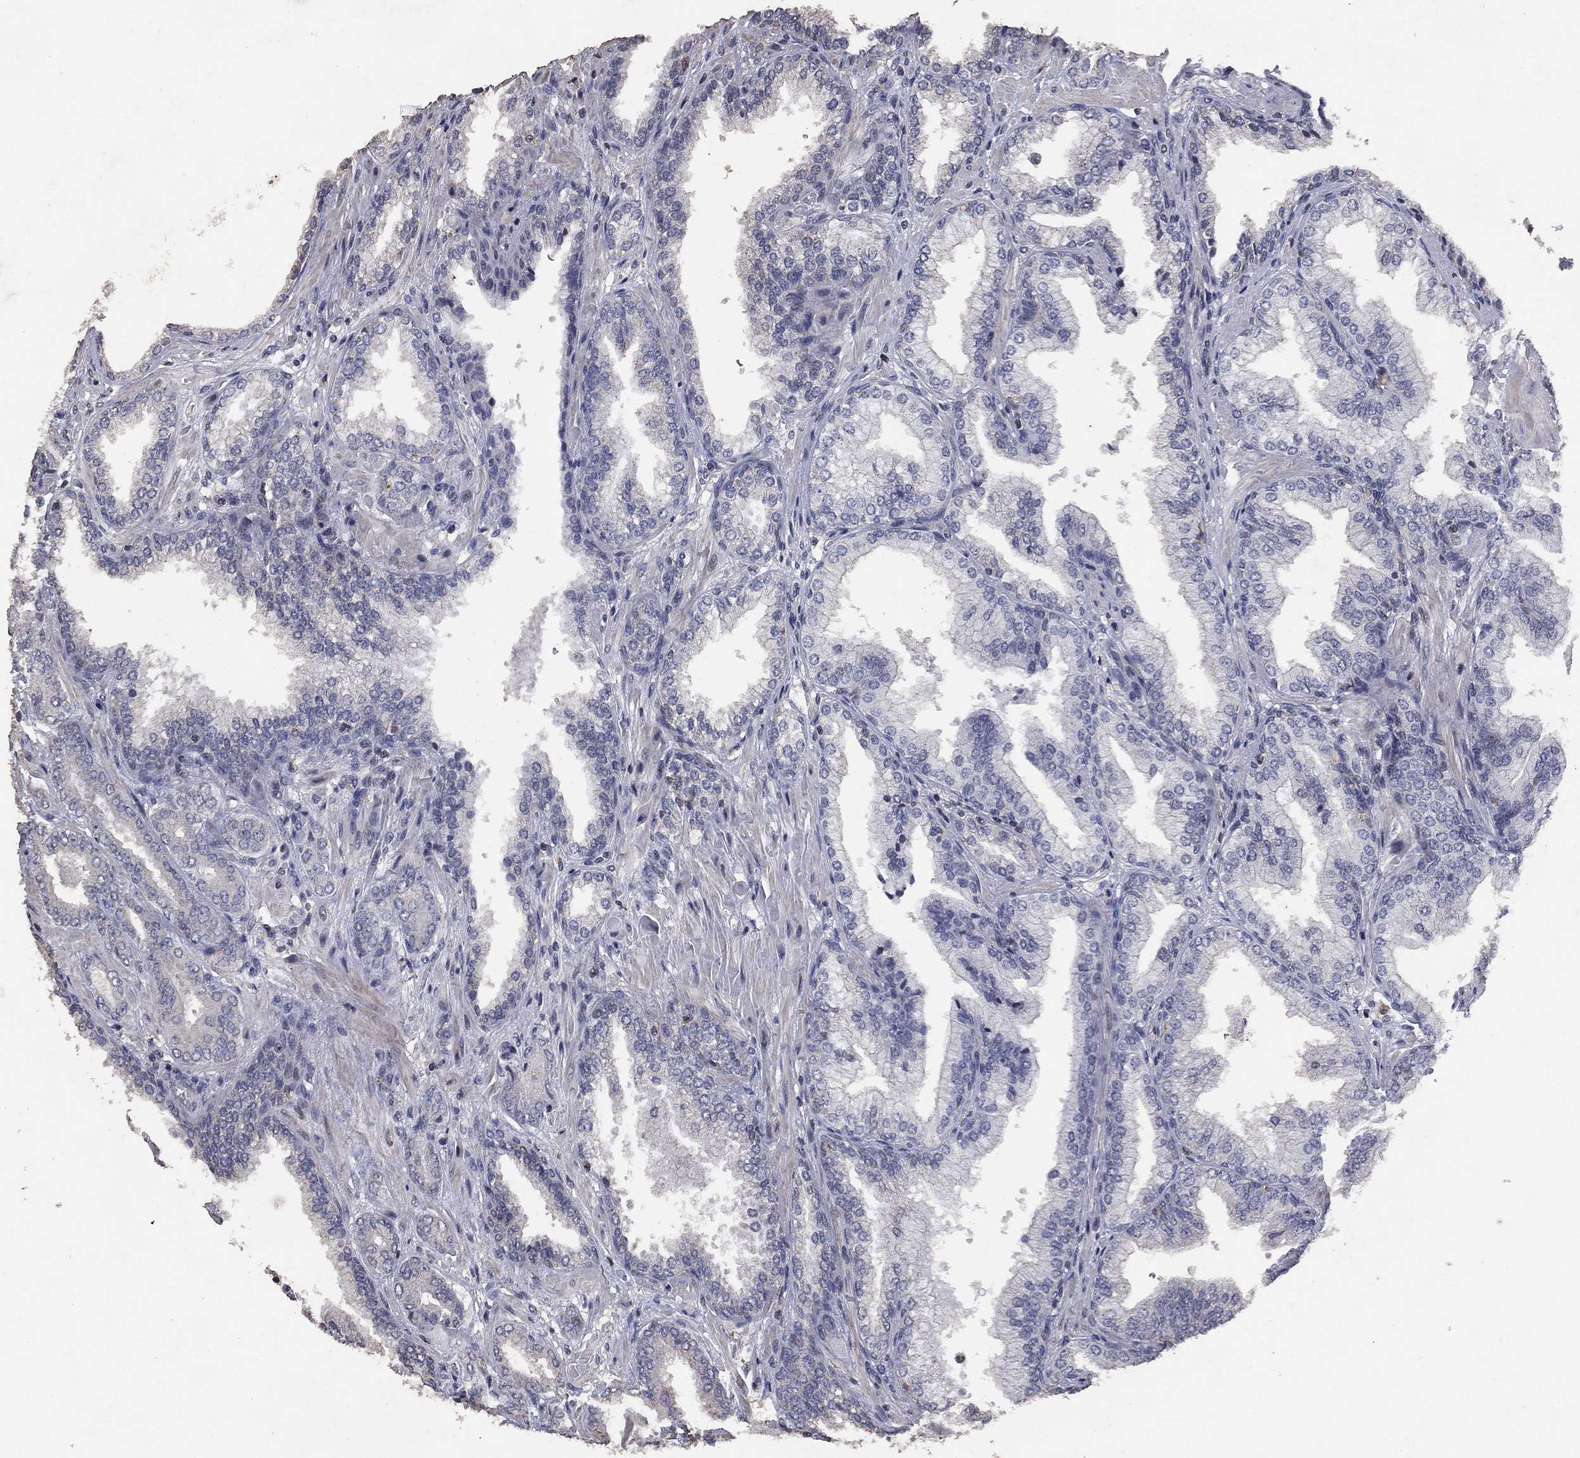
{"staining": {"intensity": "negative", "quantity": "none", "location": "none"}, "tissue": "prostate cancer", "cell_type": "Tumor cells", "image_type": "cancer", "snomed": [{"axis": "morphology", "description": "Adenocarcinoma, Low grade"}, {"axis": "topography", "description": "Prostate"}], "caption": "Prostate cancer stained for a protein using immunohistochemistry (IHC) exhibits no positivity tumor cells.", "gene": "ADPRHL1", "patient": {"sex": "male", "age": 68}}